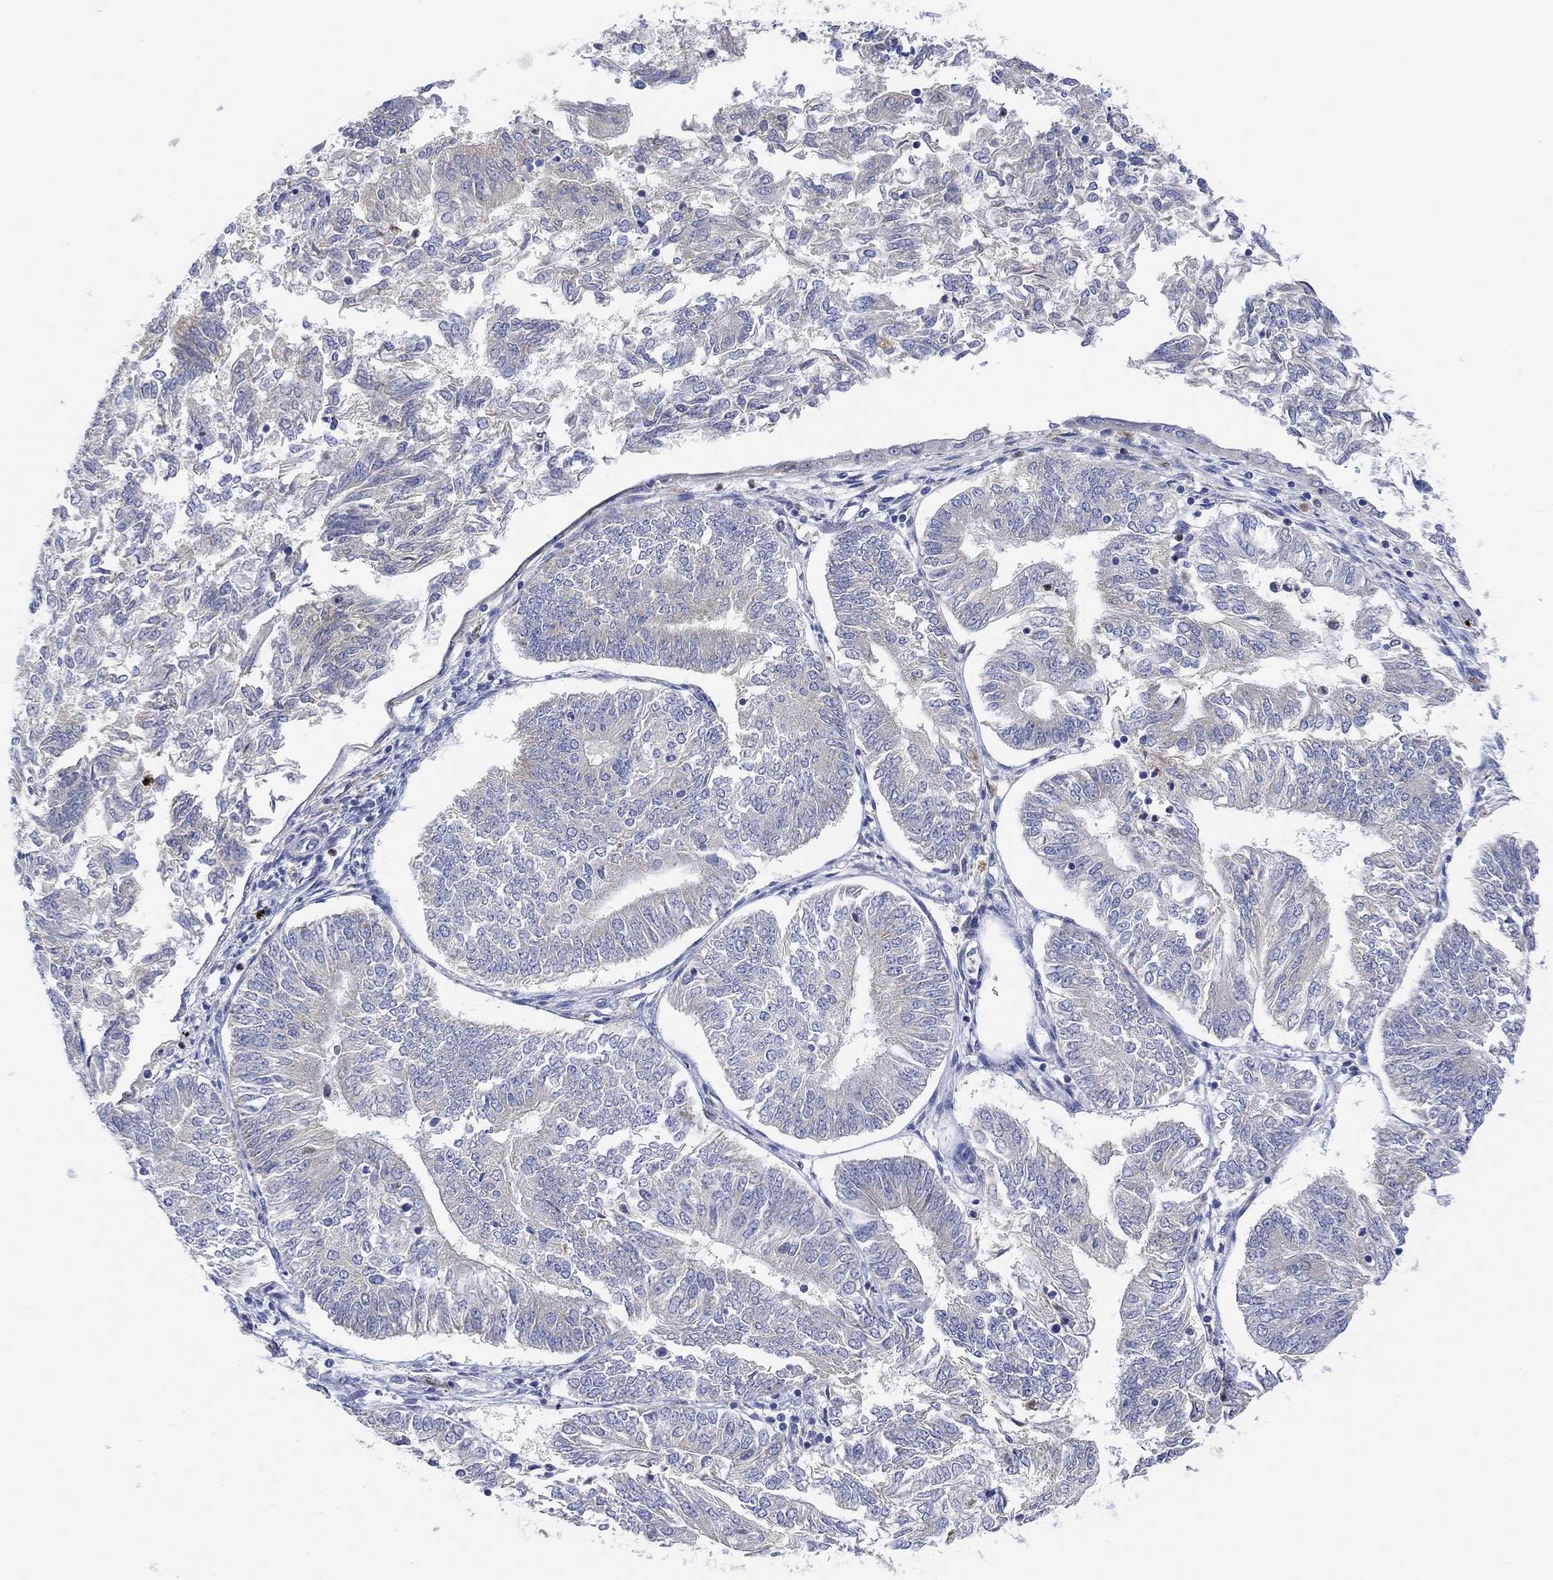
{"staining": {"intensity": "negative", "quantity": "none", "location": "none"}, "tissue": "endometrial cancer", "cell_type": "Tumor cells", "image_type": "cancer", "snomed": [{"axis": "morphology", "description": "Adenocarcinoma, NOS"}, {"axis": "topography", "description": "Endometrium"}], "caption": "The image shows no staining of tumor cells in endometrial cancer. The staining is performed using DAB (3,3'-diaminobenzidine) brown chromogen with nuclei counter-stained in using hematoxylin.", "gene": "ACSL1", "patient": {"sex": "female", "age": 58}}